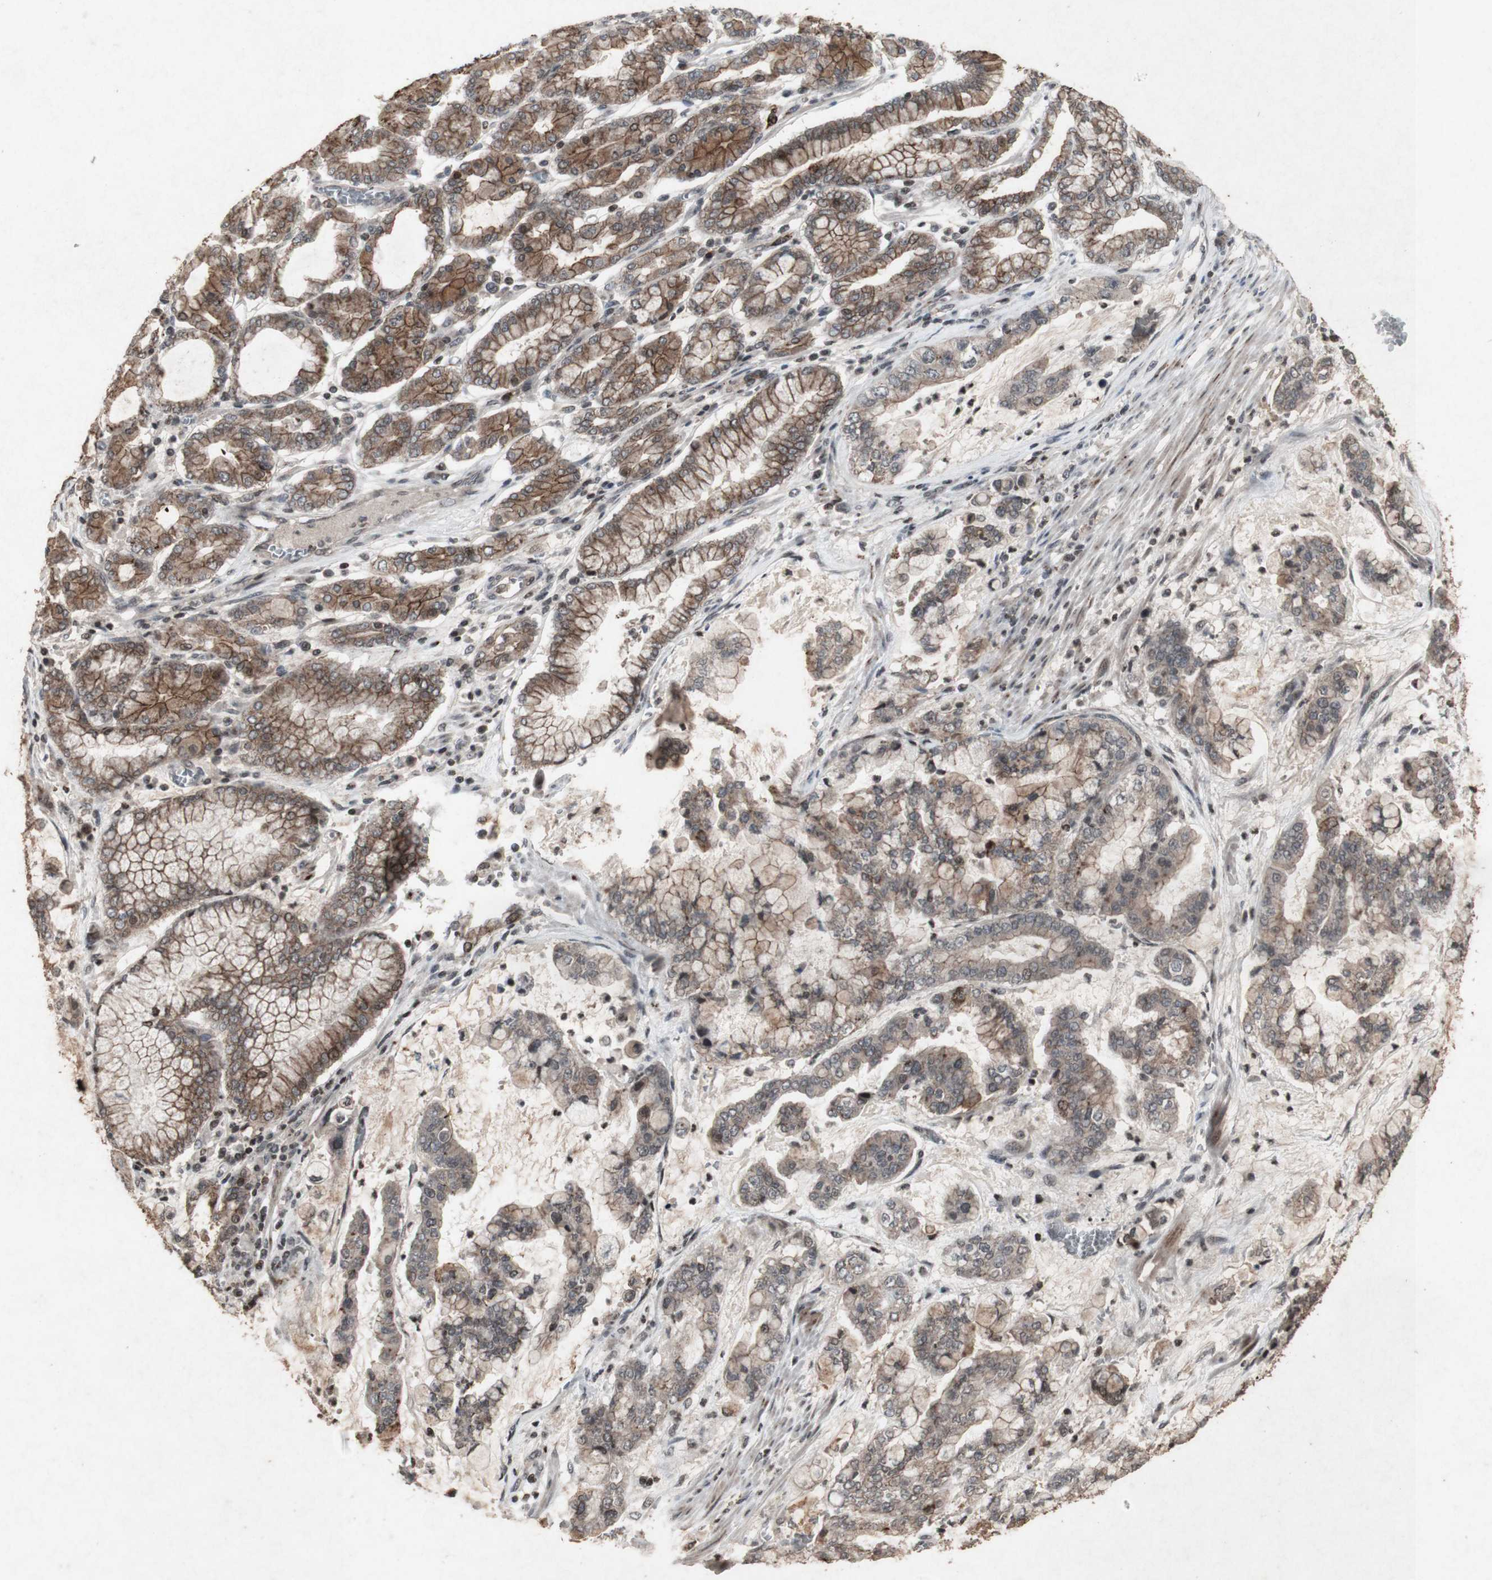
{"staining": {"intensity": "weak", "quantity": ">75%", "location": "cytoplasmic/membranous"}, "tissue": "stomach cancer", "cell_type": "Tumor cells", "image_type": "cancer", "snomed": [{"axis": "morphology", "description": "Normal tissue, NOS"}, {"axis": "morphology", "description": "Adenocarcinoma, NOS"}, {"axis": "topography", "description": "Stomach, upper"}, {"axis": "topography", "description": "Stomach"}], "caption": "Immunohistochemistry (IHC) of human adenocarcinoma (stomach) reveals low levels of weak cytoplasmic/membranous expression in about >75% of tumor cells.", "gene": "PLXNA1", "patient": {"sex": "male", "age": 76}}